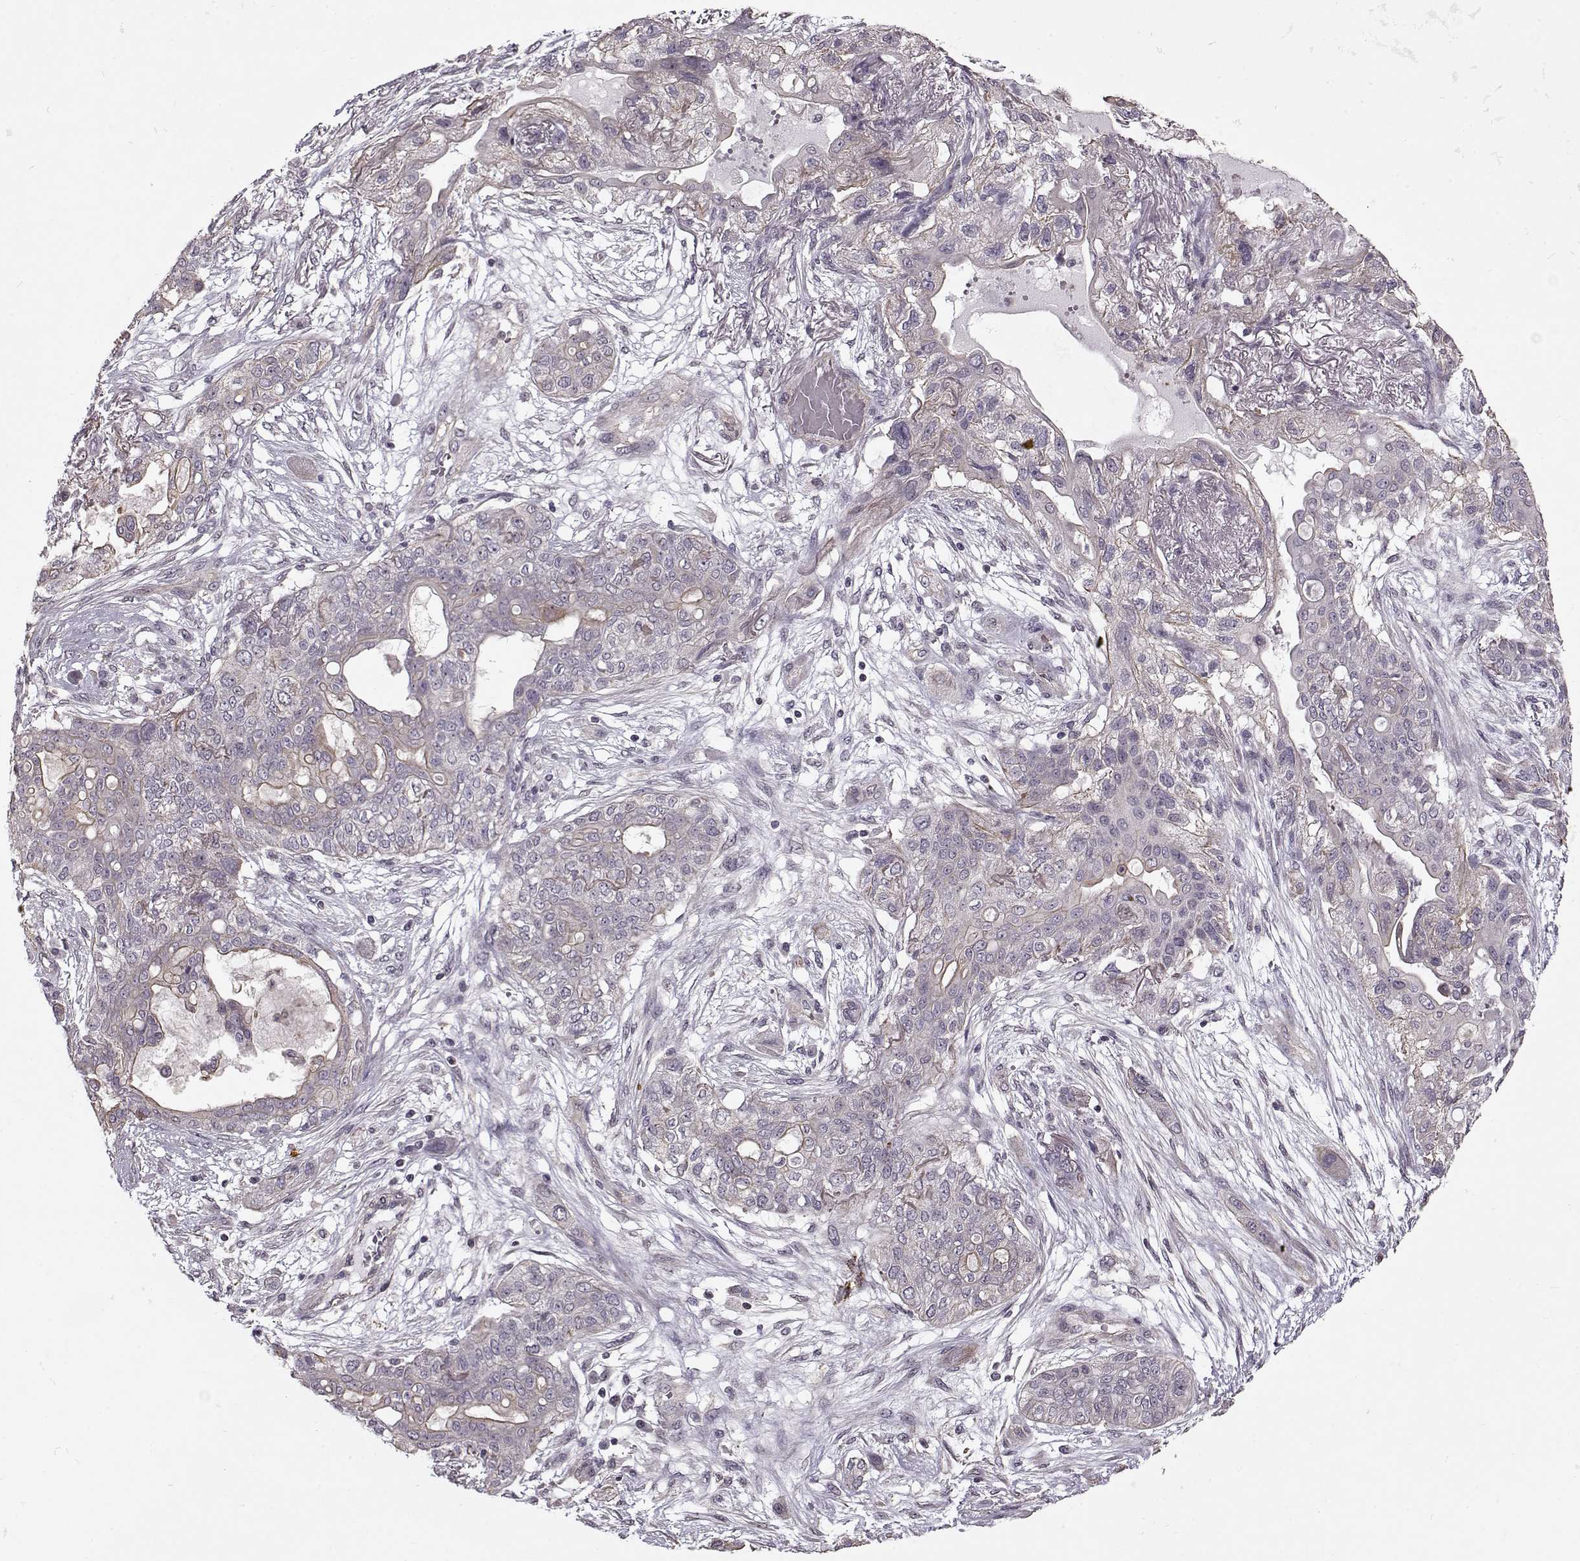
{"staining": {"intensity": "moderate", "quantity": "<25%", "location": "cytoplasmic/membranous"}, "tissue": "lung cancer", "cell_type": "Tumor cells", "image_type": "cancer", "snomed": [{"axis": "morphology", "description": "Squamous cell carcinoma, NOS"}, {"axis": "topography", "description": "Lung"}], "caption": "Immunohistochemical staining of lung cancer demonstrates low levels of moderate cytoplasmic/membranous positivity in approximately <25% of tumor cells.", "gene": "KRT9", "patient": {"sex": "female", "age": 70}}